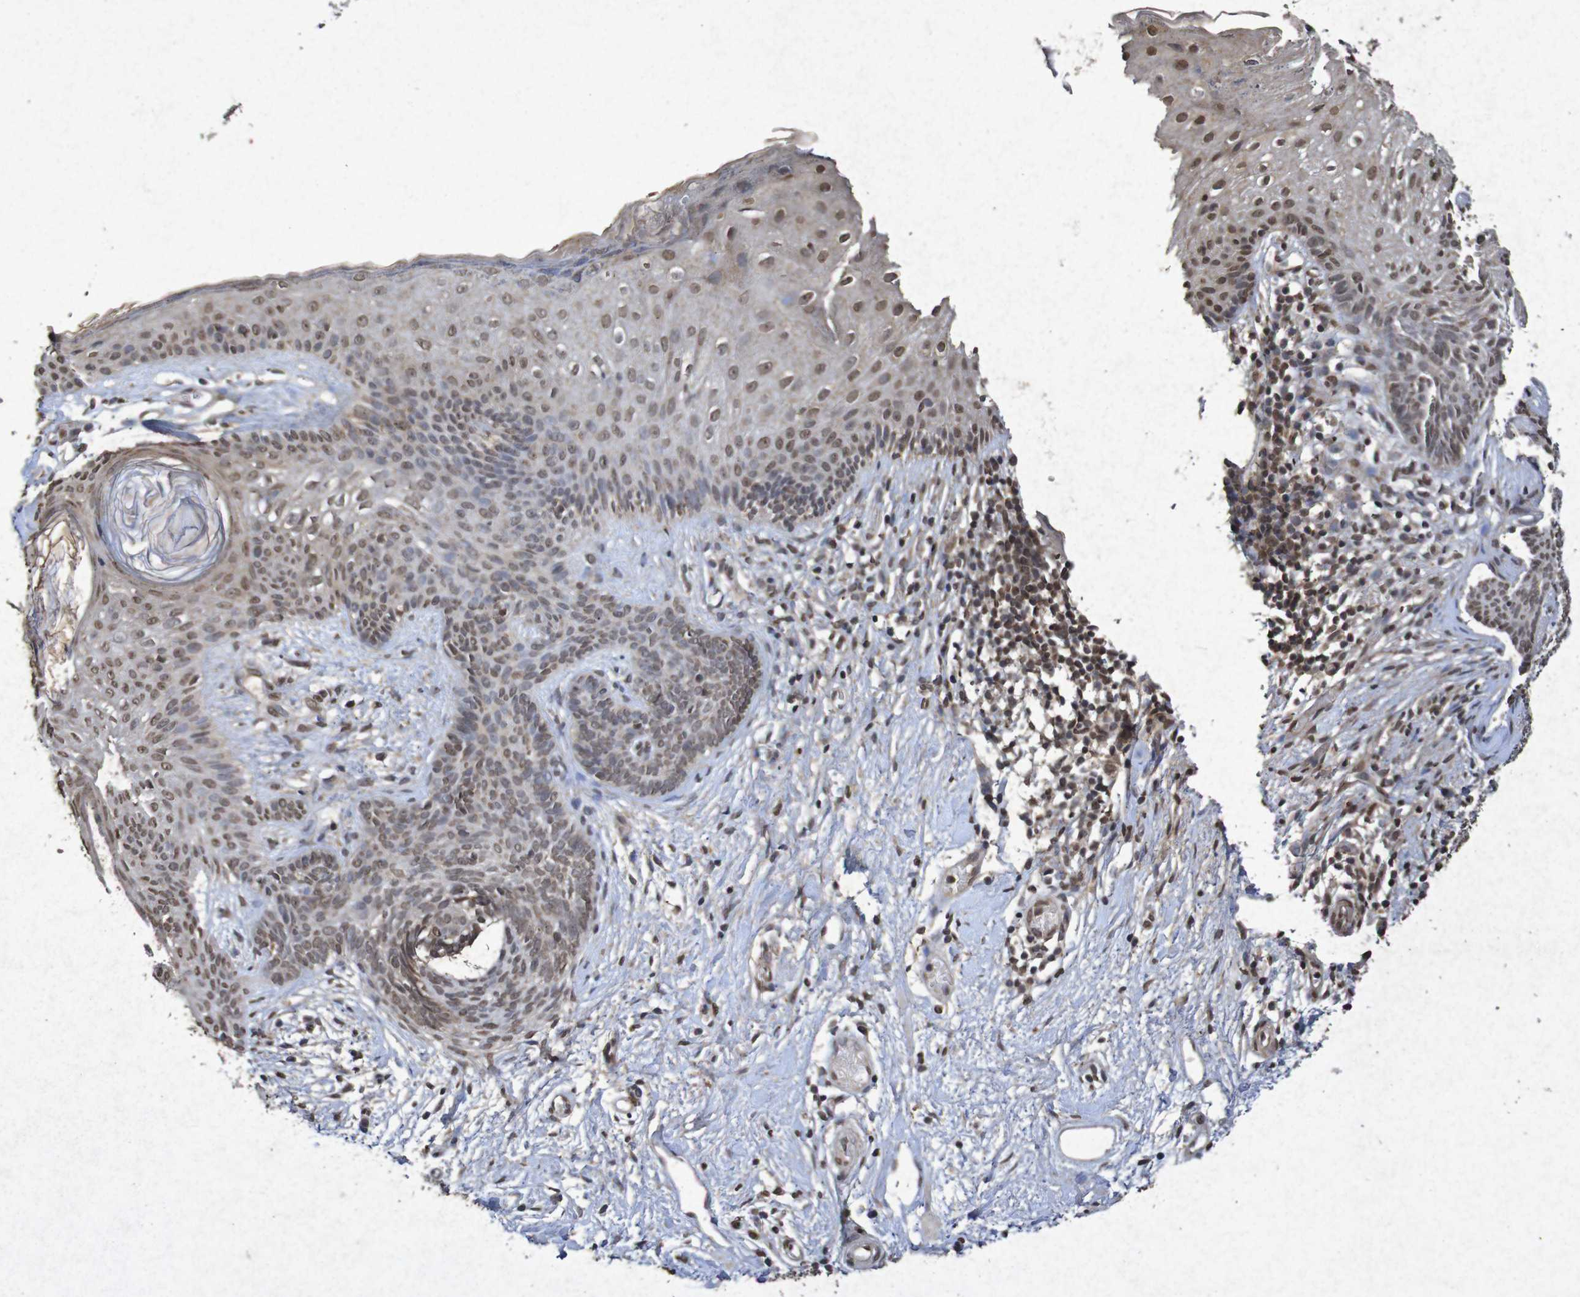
{"staining": {"intensity": "moderate", "quantity": "25%-75%", "location": "nuclear"}, "tissue": "skin cancer", "cell_type": "Tumor cells", "image_type": "cancer", "snomed": [{"axis": "morphology", "description": "Developmental malformation"}, {"axis": "morphology", "description": "Basal cell carcinoma"}, {"axis": "topography", "description": "Skin"}], "caption": "Basal cell carcinoma (skin) stained with DAB immunohistochemistry (IHC) shows medium levels of moderate nuclear staining in about 25%-75% of tumor cells. (Stains: DAB (3,3'-diaminobenzidine) in brown, nuclei in blue, Microscopy: brightfield microscopy at high magnification).", "gene": "GUCY1A2", "patient": {"sex": "female", "age": 62}}